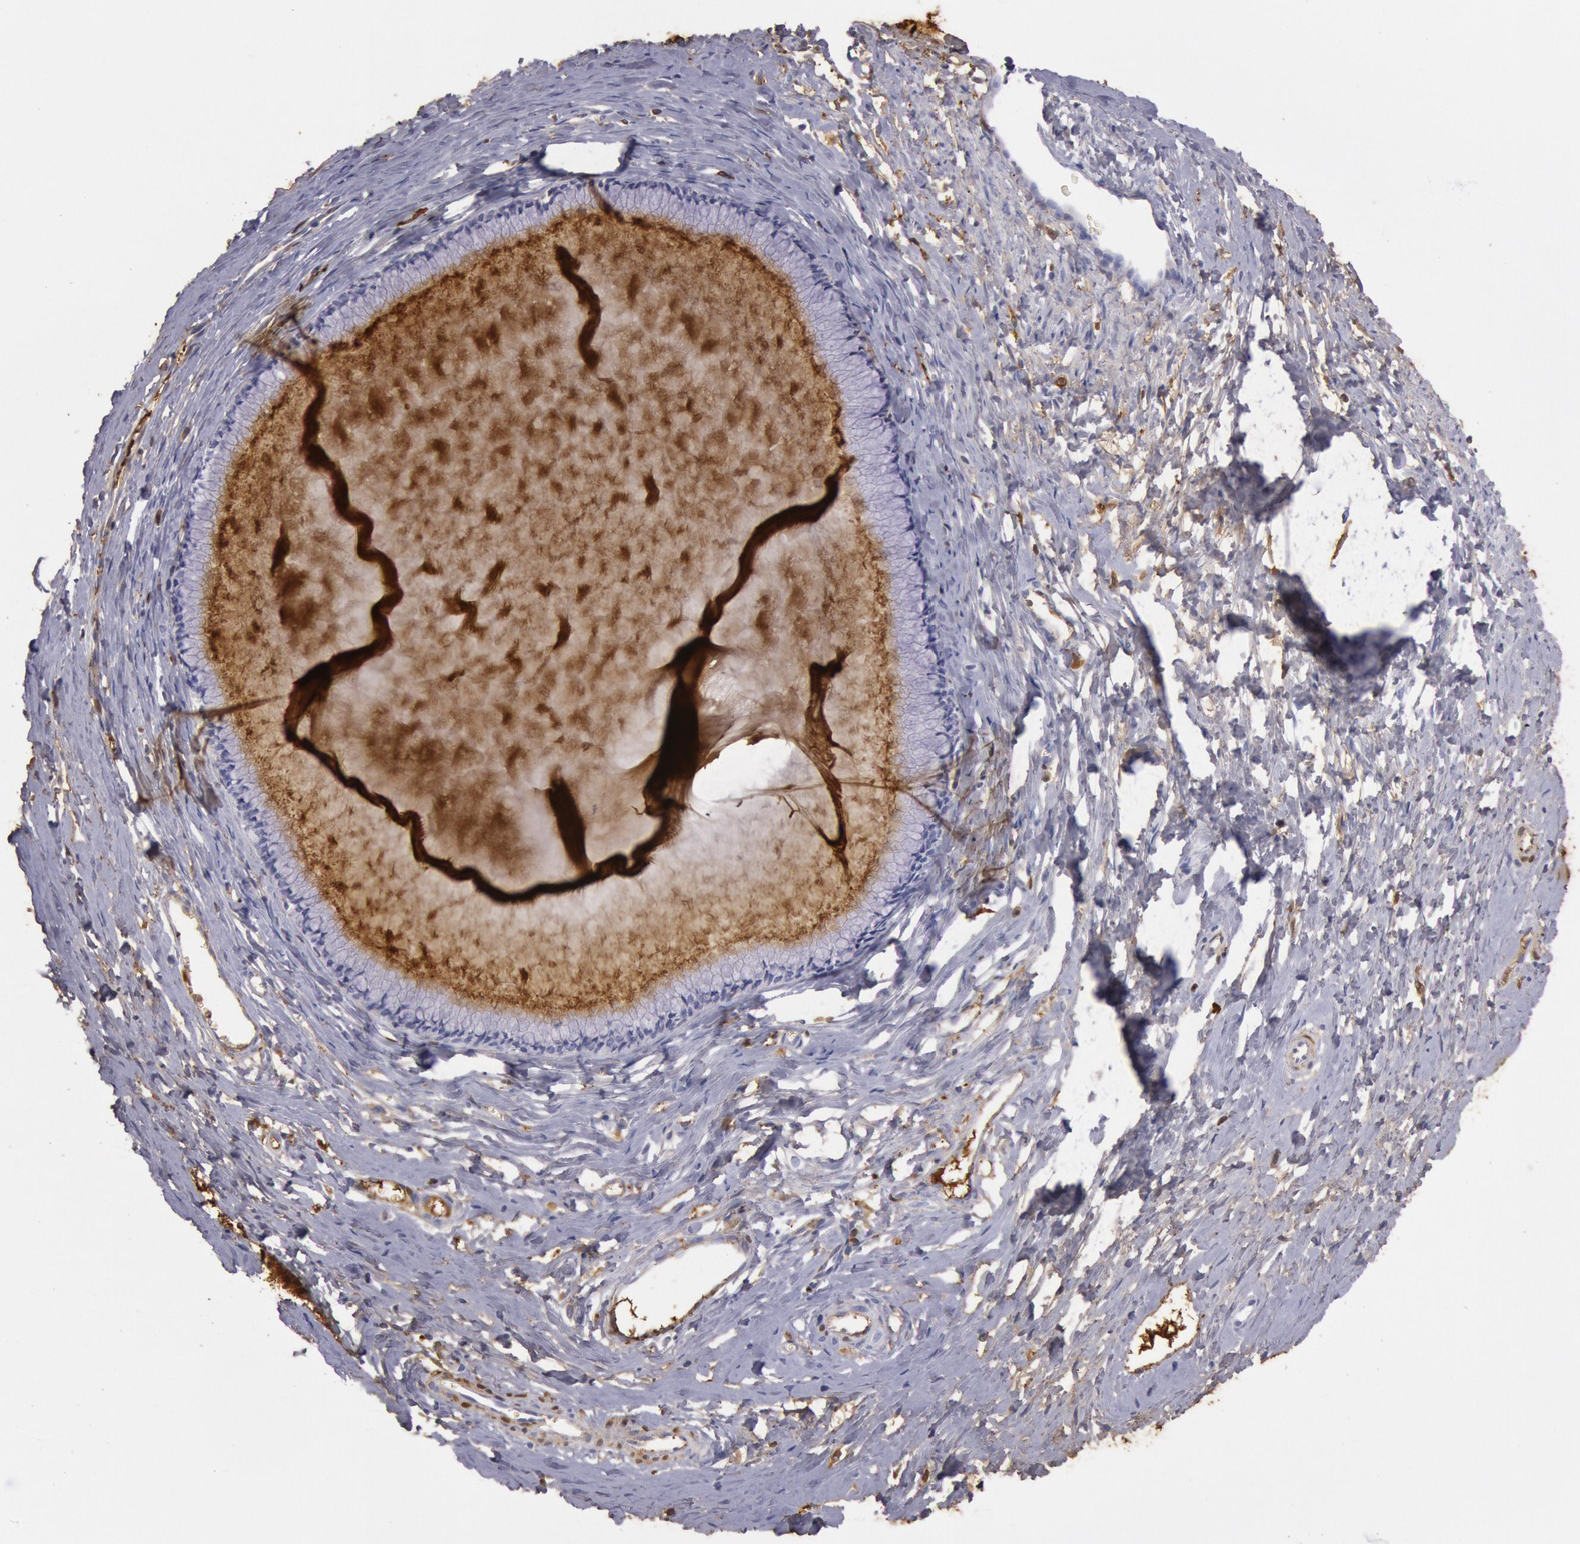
{"staining": {"intensity": "negative", "quantity": "none", "location": "none"}, "tissue": "cervix", "cell_type": "Glandular cells", "image_type": "normal", "snomed": [{"axis": "morphology", "description": "Normal tissue, NOS"}, {"axis": "topography", "description": "Cervix"}], "caption": "Glandular cells show no significant protein expression in unremarkable cervix. The staining was performed using DAB (3,3'-diaminobenzidine) to visualize the protein expression in brown, while the nuclei were stained in blue with hematoxylin (Magnification: 20x).", "gene": "IGHA1", "patient": {"sex": "female", "age": 40}}